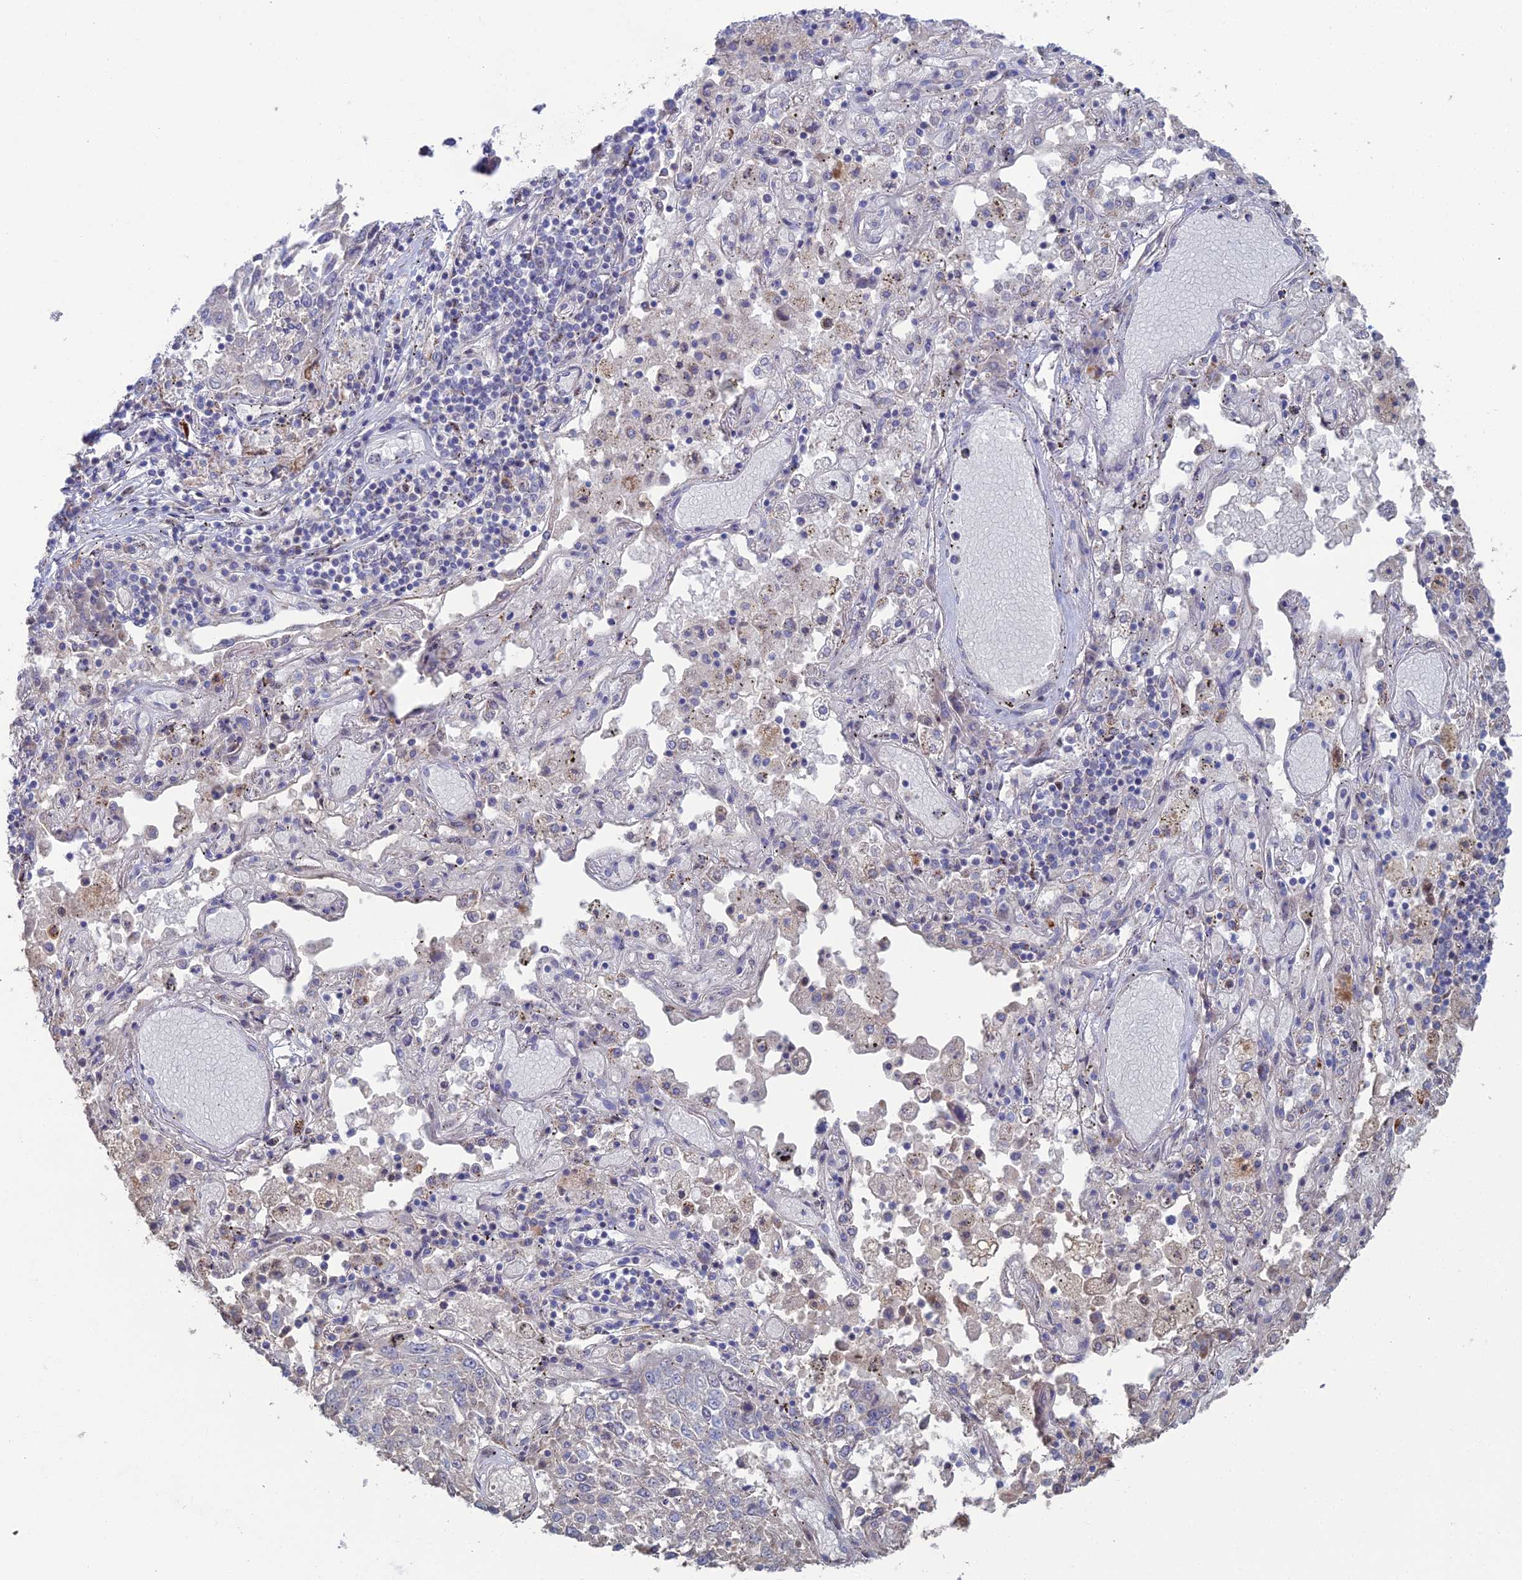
{"staining": {"intensity": "negative", "quantity": "none", "location": "none"}, "tissue": "lung cancer", "cell_type": "Tumor cells", "image_type": "cancer", "snomed": [{"axis": "morphology", "description": "Squamous cell carcinoma, NOS"}, {"axis": "topography", "description": "Lung"}], "caption": "An image of human lung cancer (squamous cell carcinoma) is negative for staining in tumor cells.", "gene": "ARL16", "patient": {"sex": "male", "age": 65}}